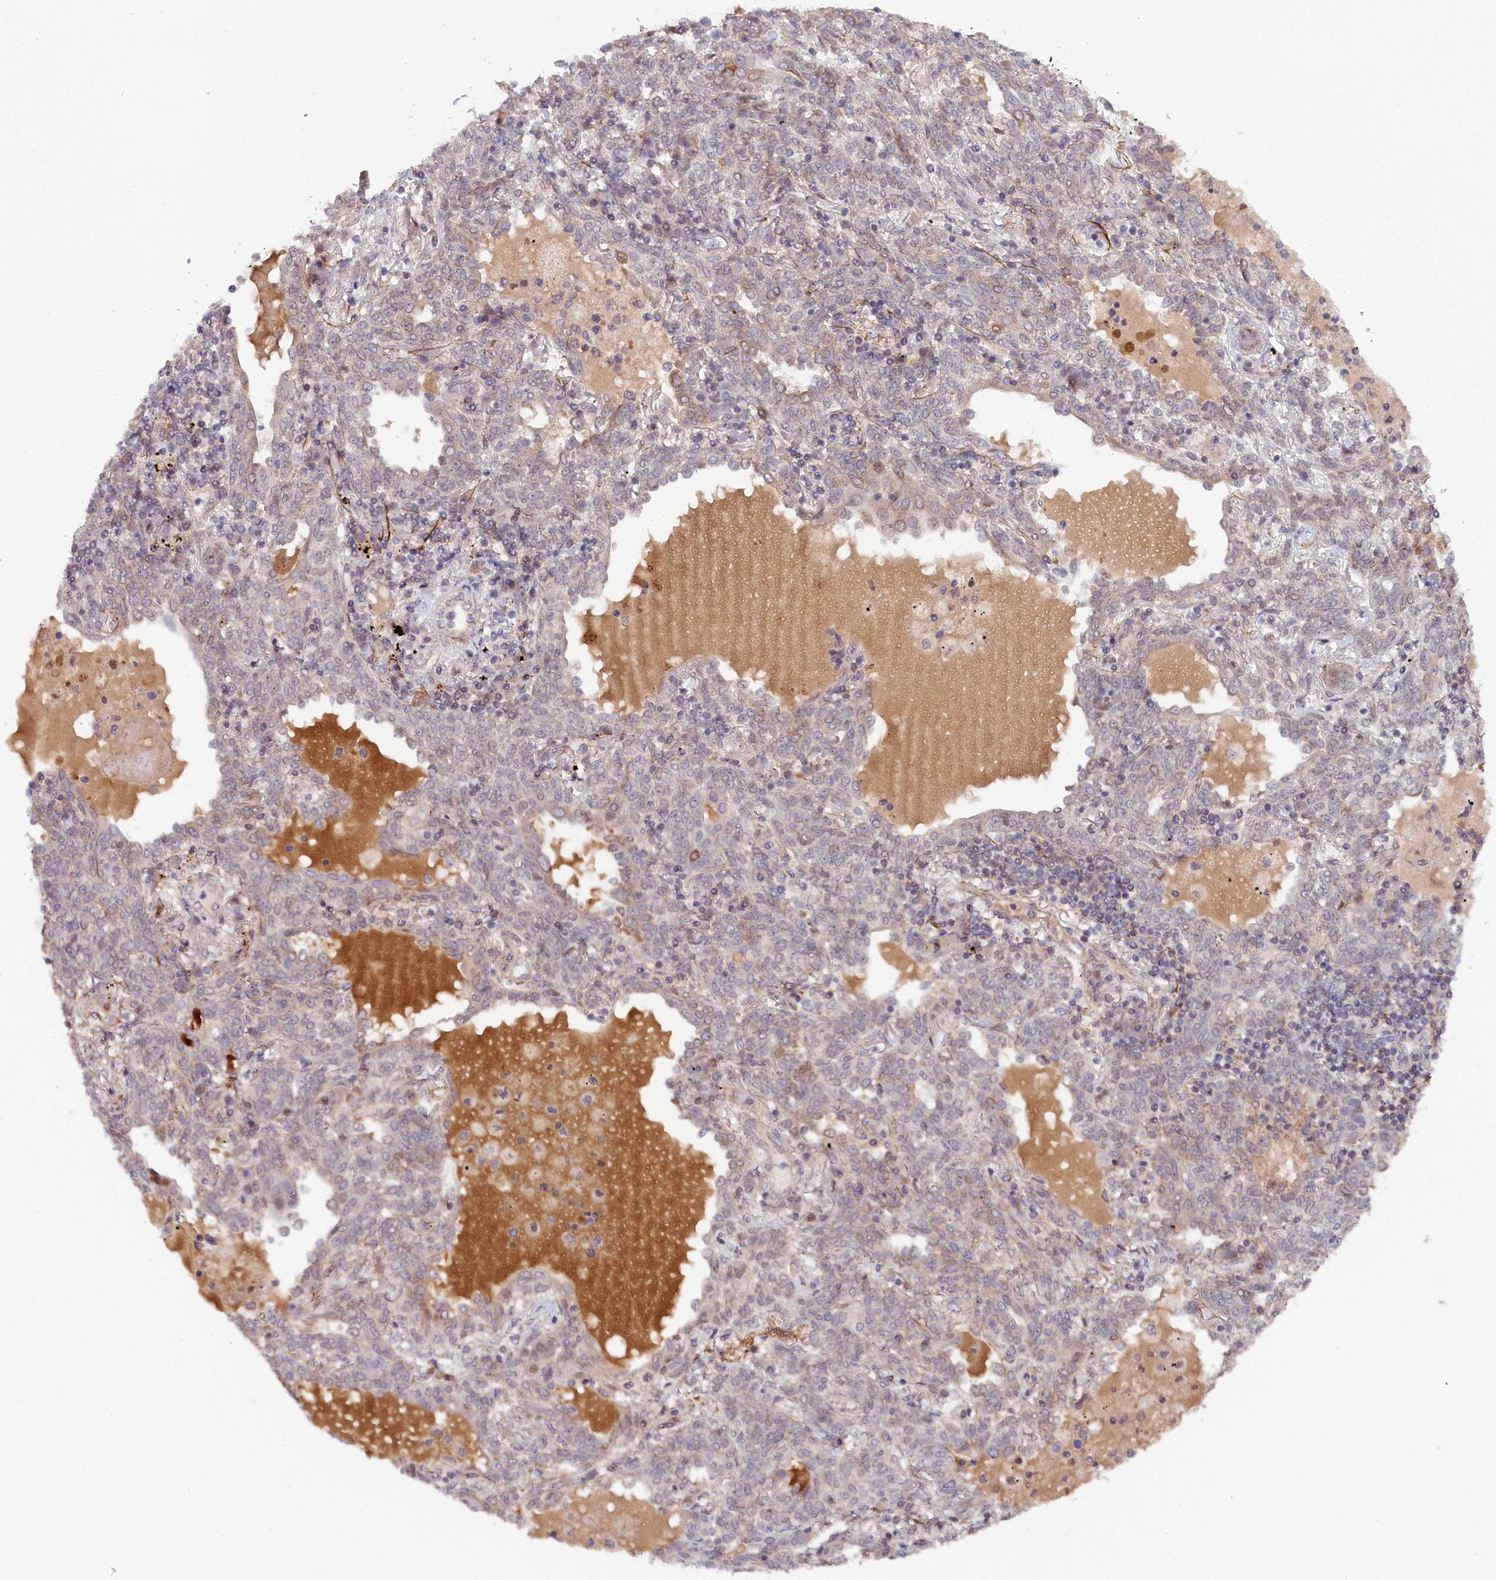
{"staining": {"intensity": "weak", "quantity": "<25%", "location": "cytoplasmic/membranous"}, "tissue": "lung cancer", "cell_type": "Tumor cells", "image_type": "cancer", "snomed": [{"axis": "morphology", "description": "Squamous cell carcinoma, NOS"}, {"axis": "topography", "description": "Lung"}], "caption": "Tumor cells show no significant expression in lung cancer.", "gene": "ZNF480", "patient": {"sex": "female", "age": 70}}